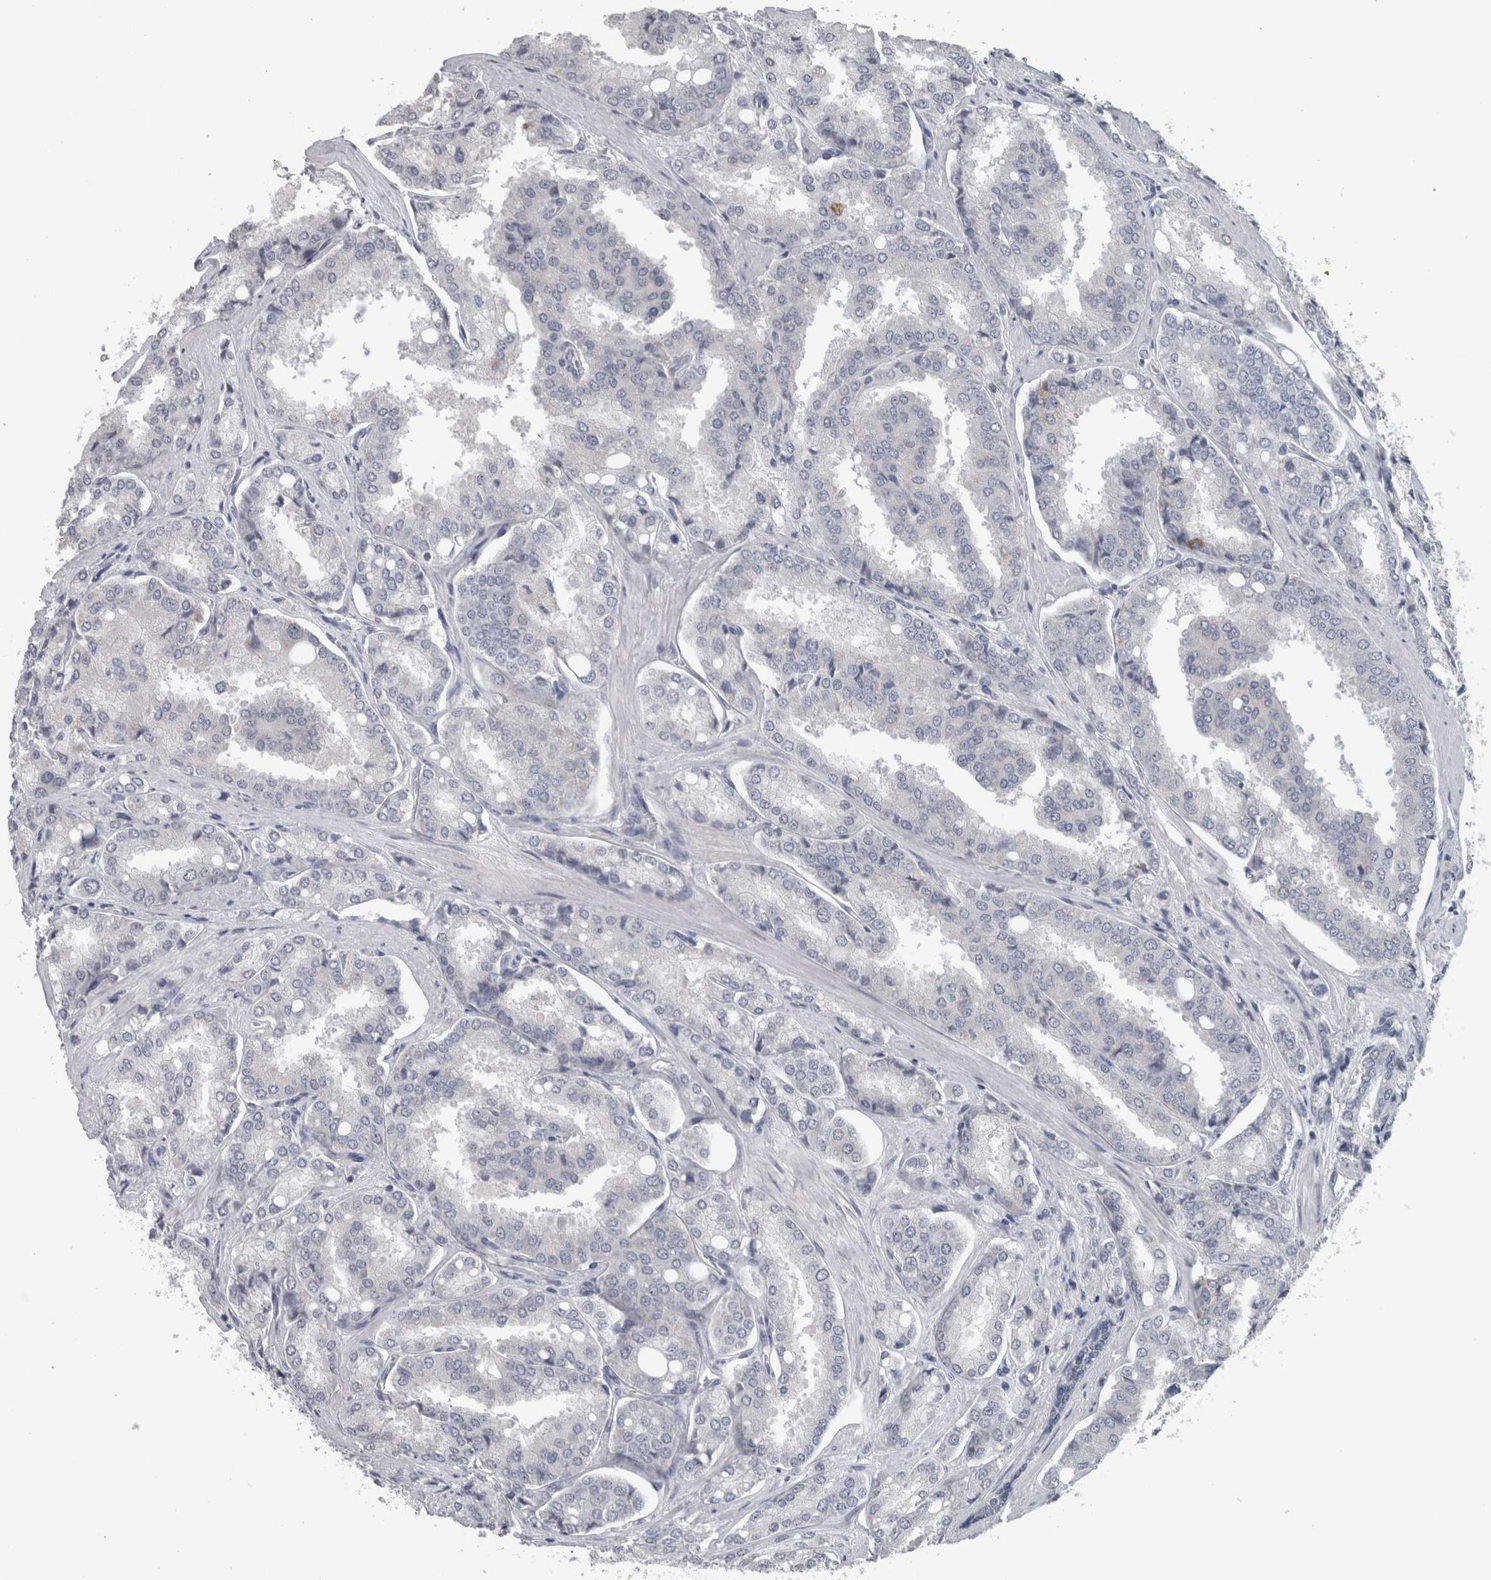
{"staining": {"intensity": "negative", "quantity": "none", "location": "none"}, "tissue": "prostate cancer", "cell_type": "Tumor cells", "image_type": "cancer", "snomed": [{"axis": "morphology", "description": "Adenocarcinoma, High grade"}, {"axis": "topography", "description": "Prostate"}], "caption": "DAB (3,3'-diaminobenzidine) immunohistochemical staining of prostate adenocarcinoma (high-grade) reveals no significant positivity in tumor cells. The staining was performed using DAB to visualize the protein expression in brown, while the nuclei were stained in blue with hematoxylin (Magnification: 20x).", "gene": "OR2K2", "patient": {"sex": "male", "age": 50}}